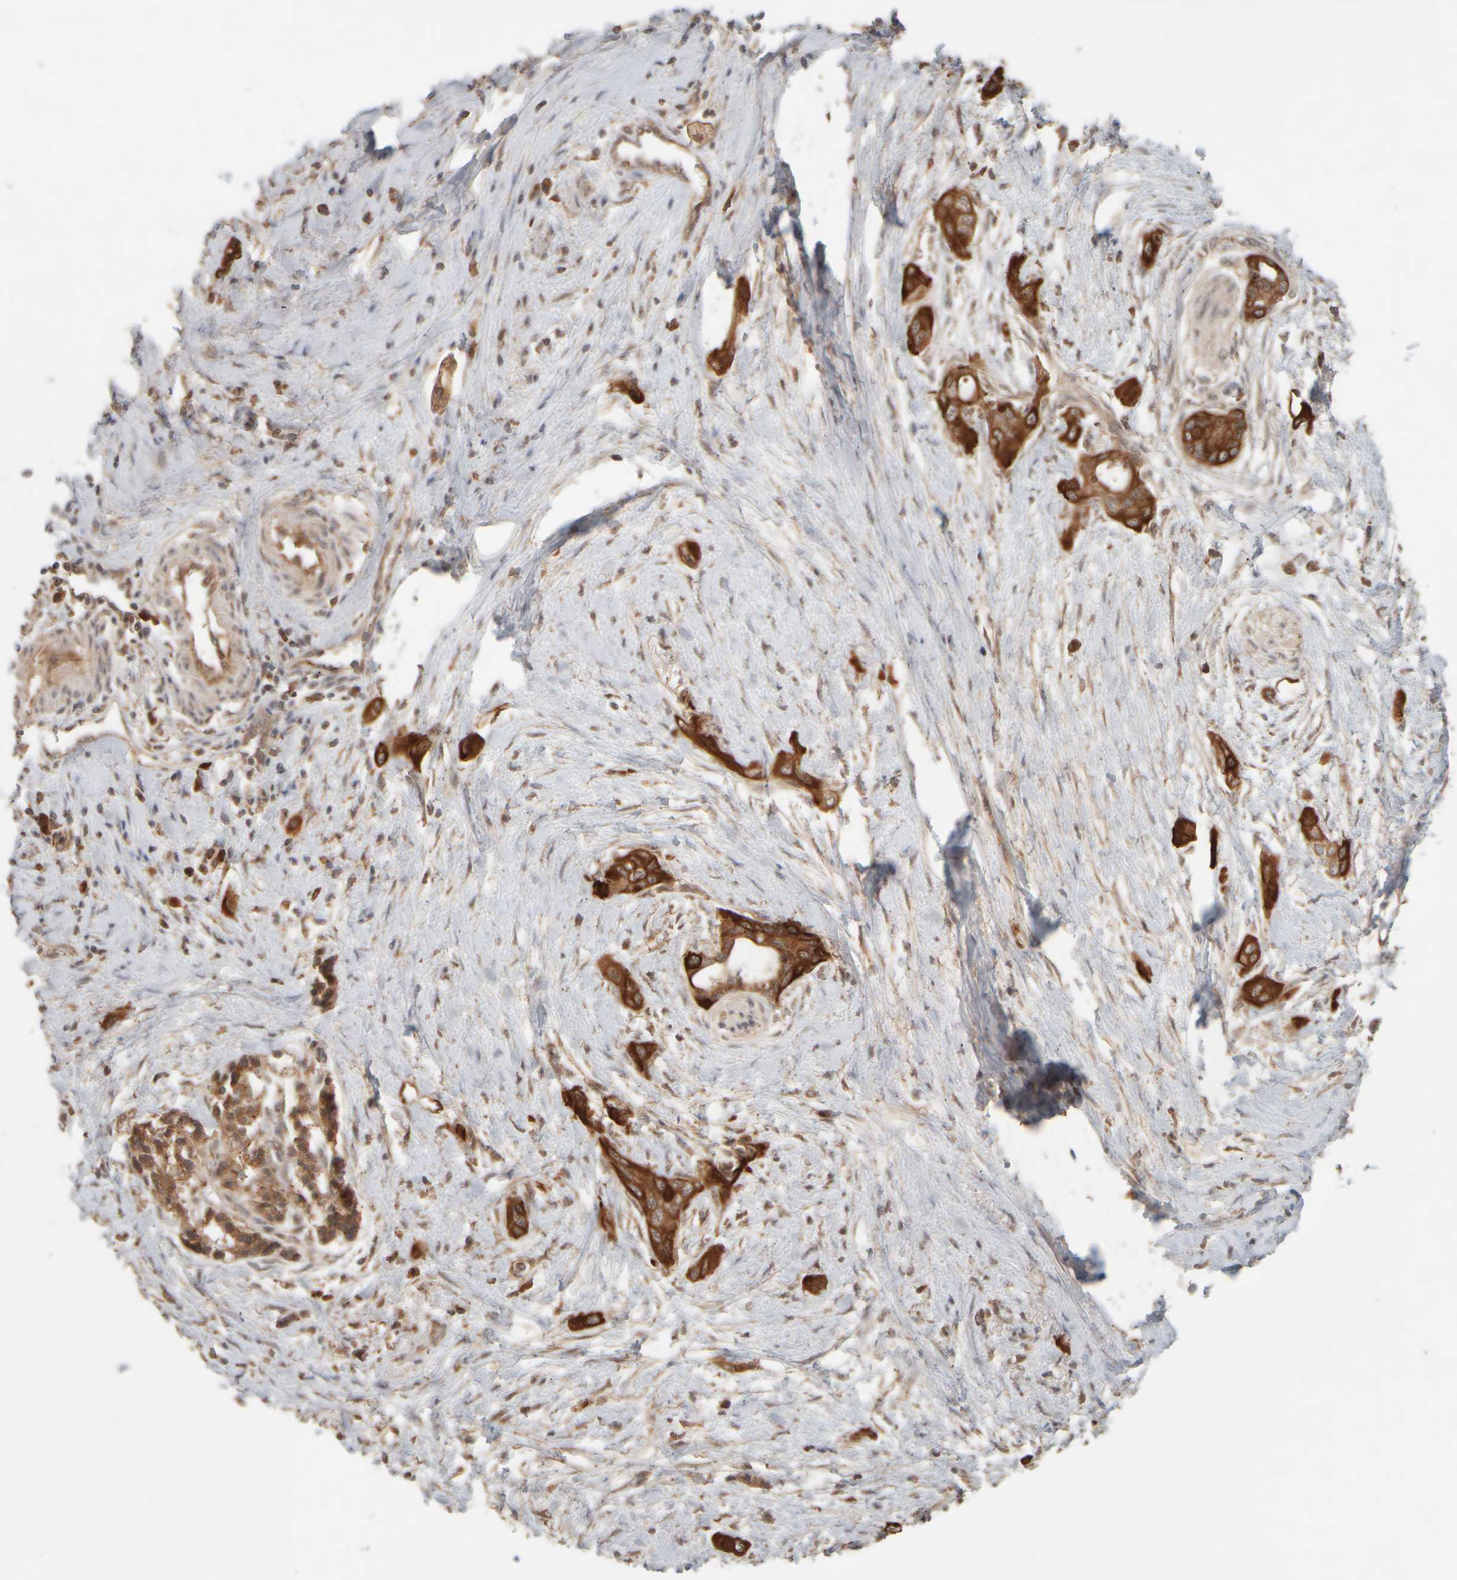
{"staining": {"intensity": "strong", "quantity": ">75%", "location": "cytoplasmic/membranous"}, "tissue": "pancreatic cancer", "cell_type": "Tumor cells", "image_type": "cancer", "snomed": [{"axis": "morphology", "description": "Adenocarcinoma, NOS"}, {"axis": "topography", "description": "Pancreas"}], "caption": "Brown immunohistochemical staining in pancreatic cancer shows strong cytoplasmic/membranous expression in approximately >75% of tumor cells. The staining was performed using DAB (3,3'-diaminobenzidine) to visualize the protein expression in brown, while the nuclei were stained in blue with hematoxylin (Magnification: 20x).", "gene": "EIF2B3", "patient": {"sex": "male", "age": 59}}